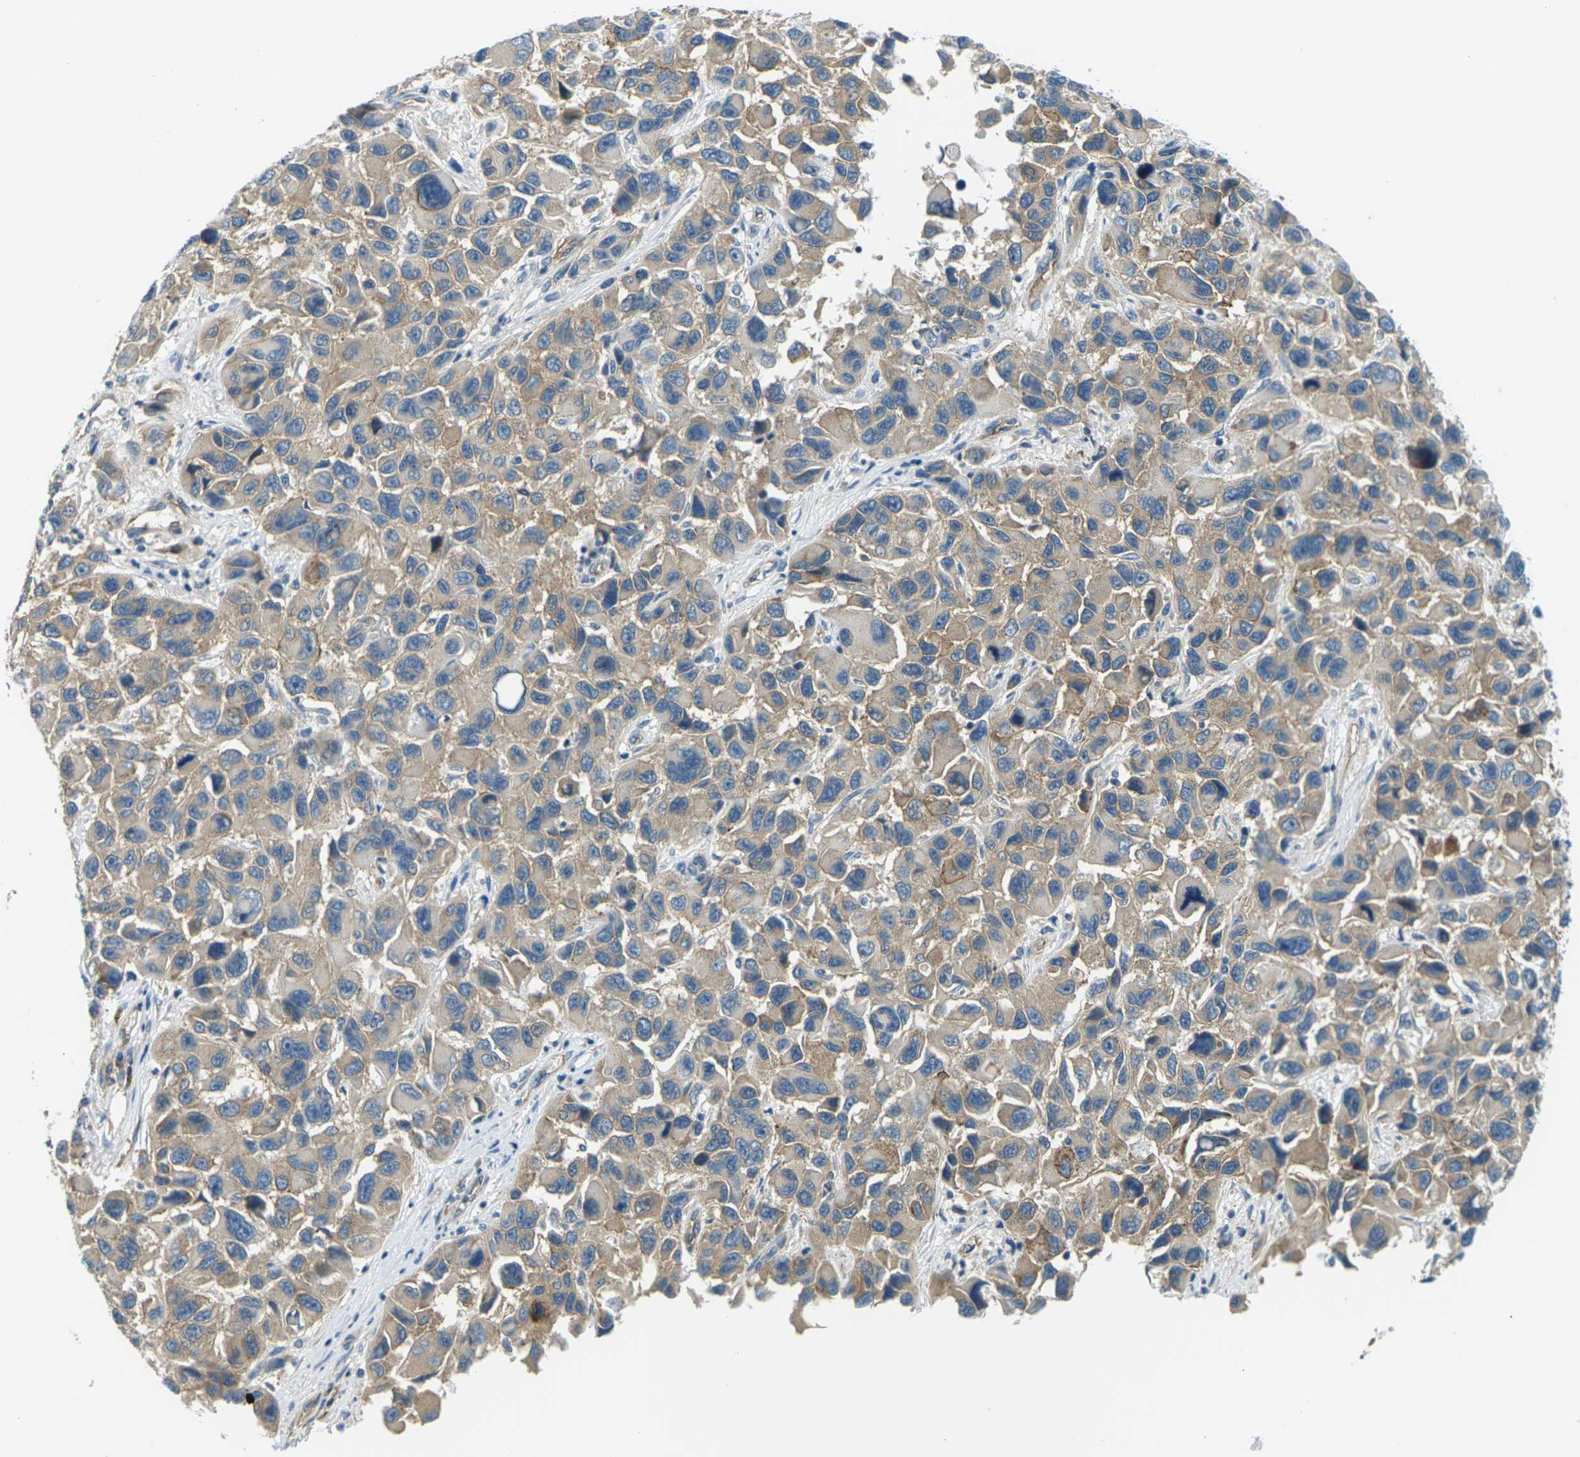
{"staining": {"intensity": "weak", "quantity": "25%-75%", "location": "cytoplasmic/membranous"}, "tissue": "melanoma", "cell_type": "Tumor cells", "image_type": "cancer", "snomed": [{"axis": "morphology", "description": "Malignant melanoma, NOS"}, {"axis": "topography", "description": "Skin"}], "caption": "Human melanoma stained with a brown dye displays weak cytoplasmic/membranous positive expression in approximately 25%-75% of tumor cells.", "gene": "SLC13A3", "patient": {"sex": "male", "age": 53}}